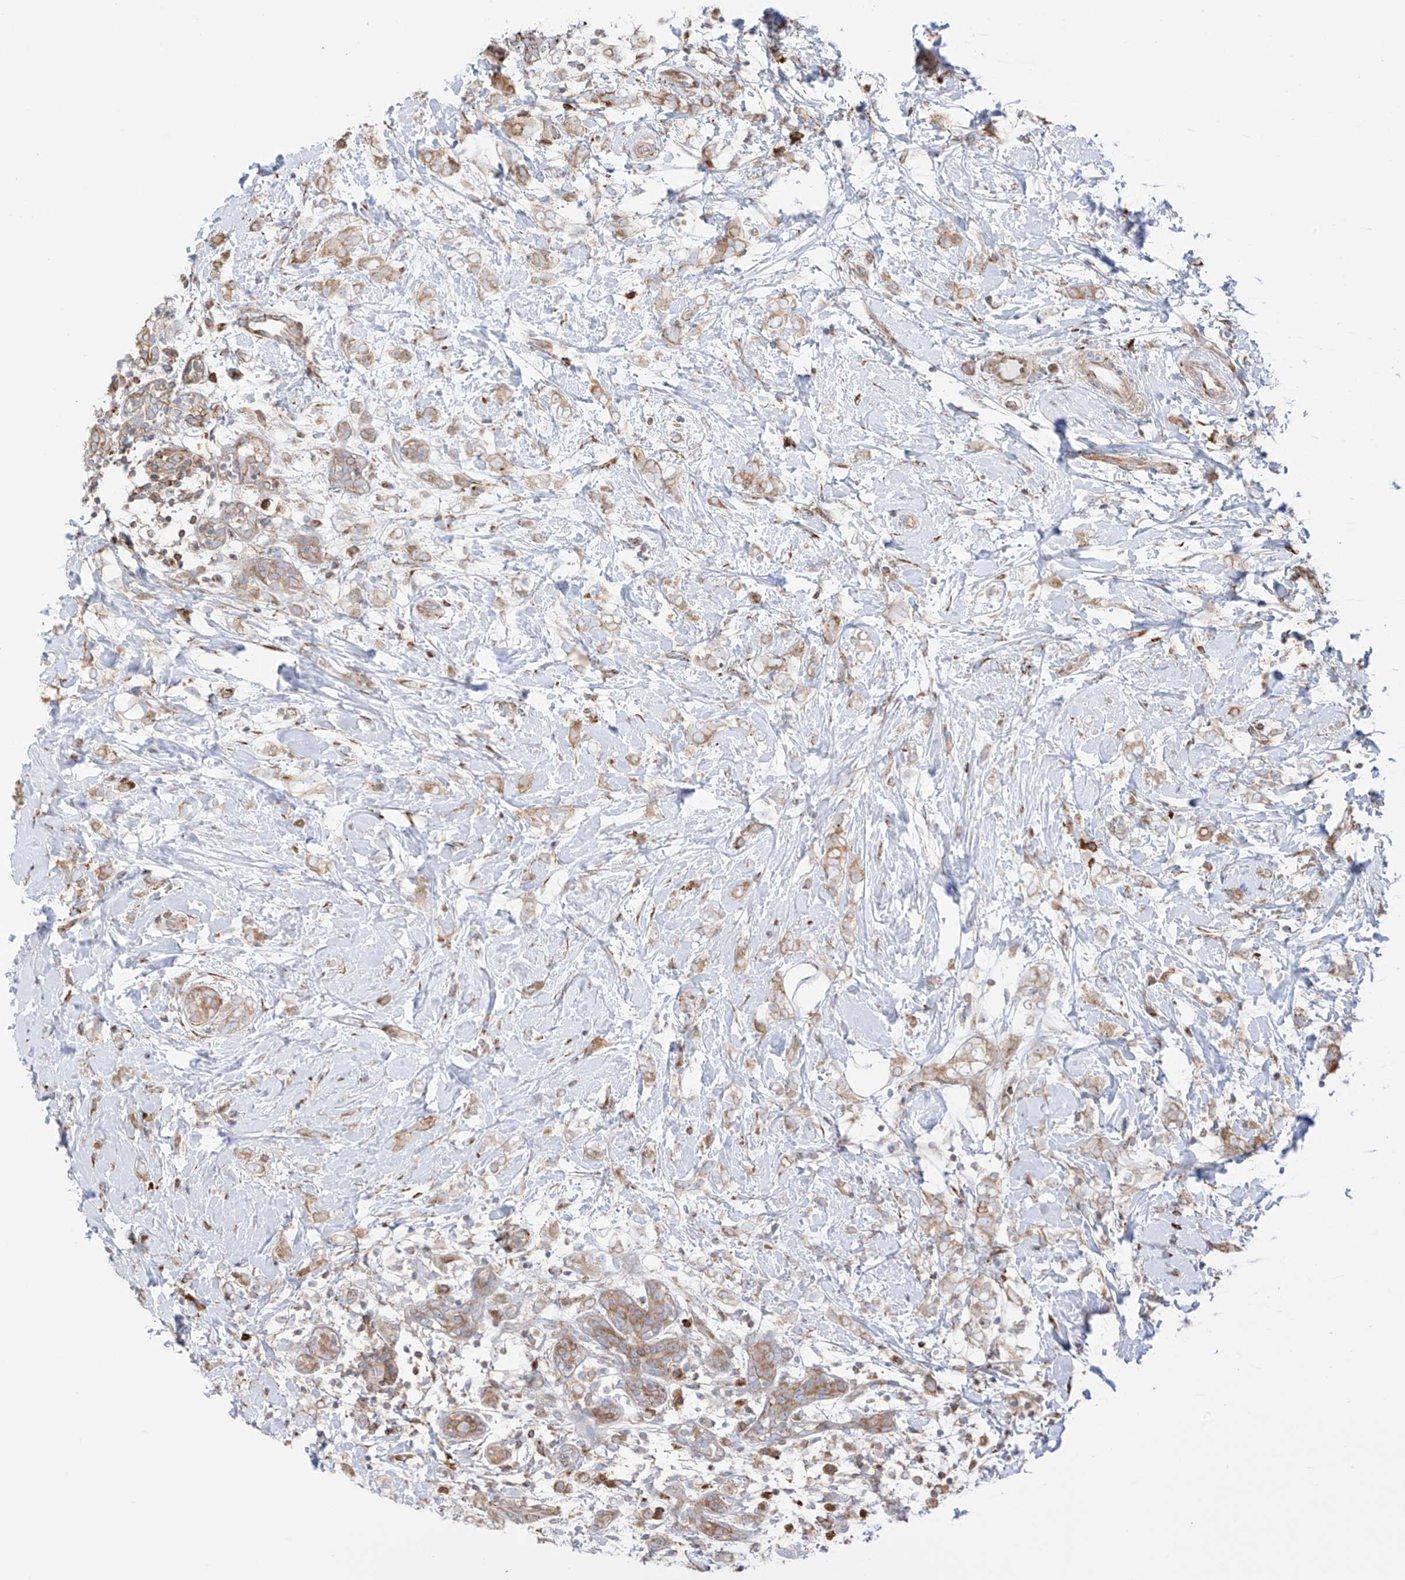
{"staining": {"intensity": "moderate", "quantity": ">75%", "location": "cytoplasmic/membranous"}, "tissue": "breast cancer", "cell_type": "Tumor cells", "image_type": "cancer", "snomed": [{"axis": "morphology", "description": "Normal tissue, NOS"}, {"axis": "morphology", "description": "Lobular carcinoma"}, {"axis": "topography", "description": "Breast"}], "caption": "High-power microscopy captured an immunohistochemistry histopathology image of breast cancer (lobular carcinoma), revealing moderate cytoplasmic/membranous positivity in about >75% of tumor cells.", "gene": "XKR3", "patient": {"sex": "female", "age": 47}}